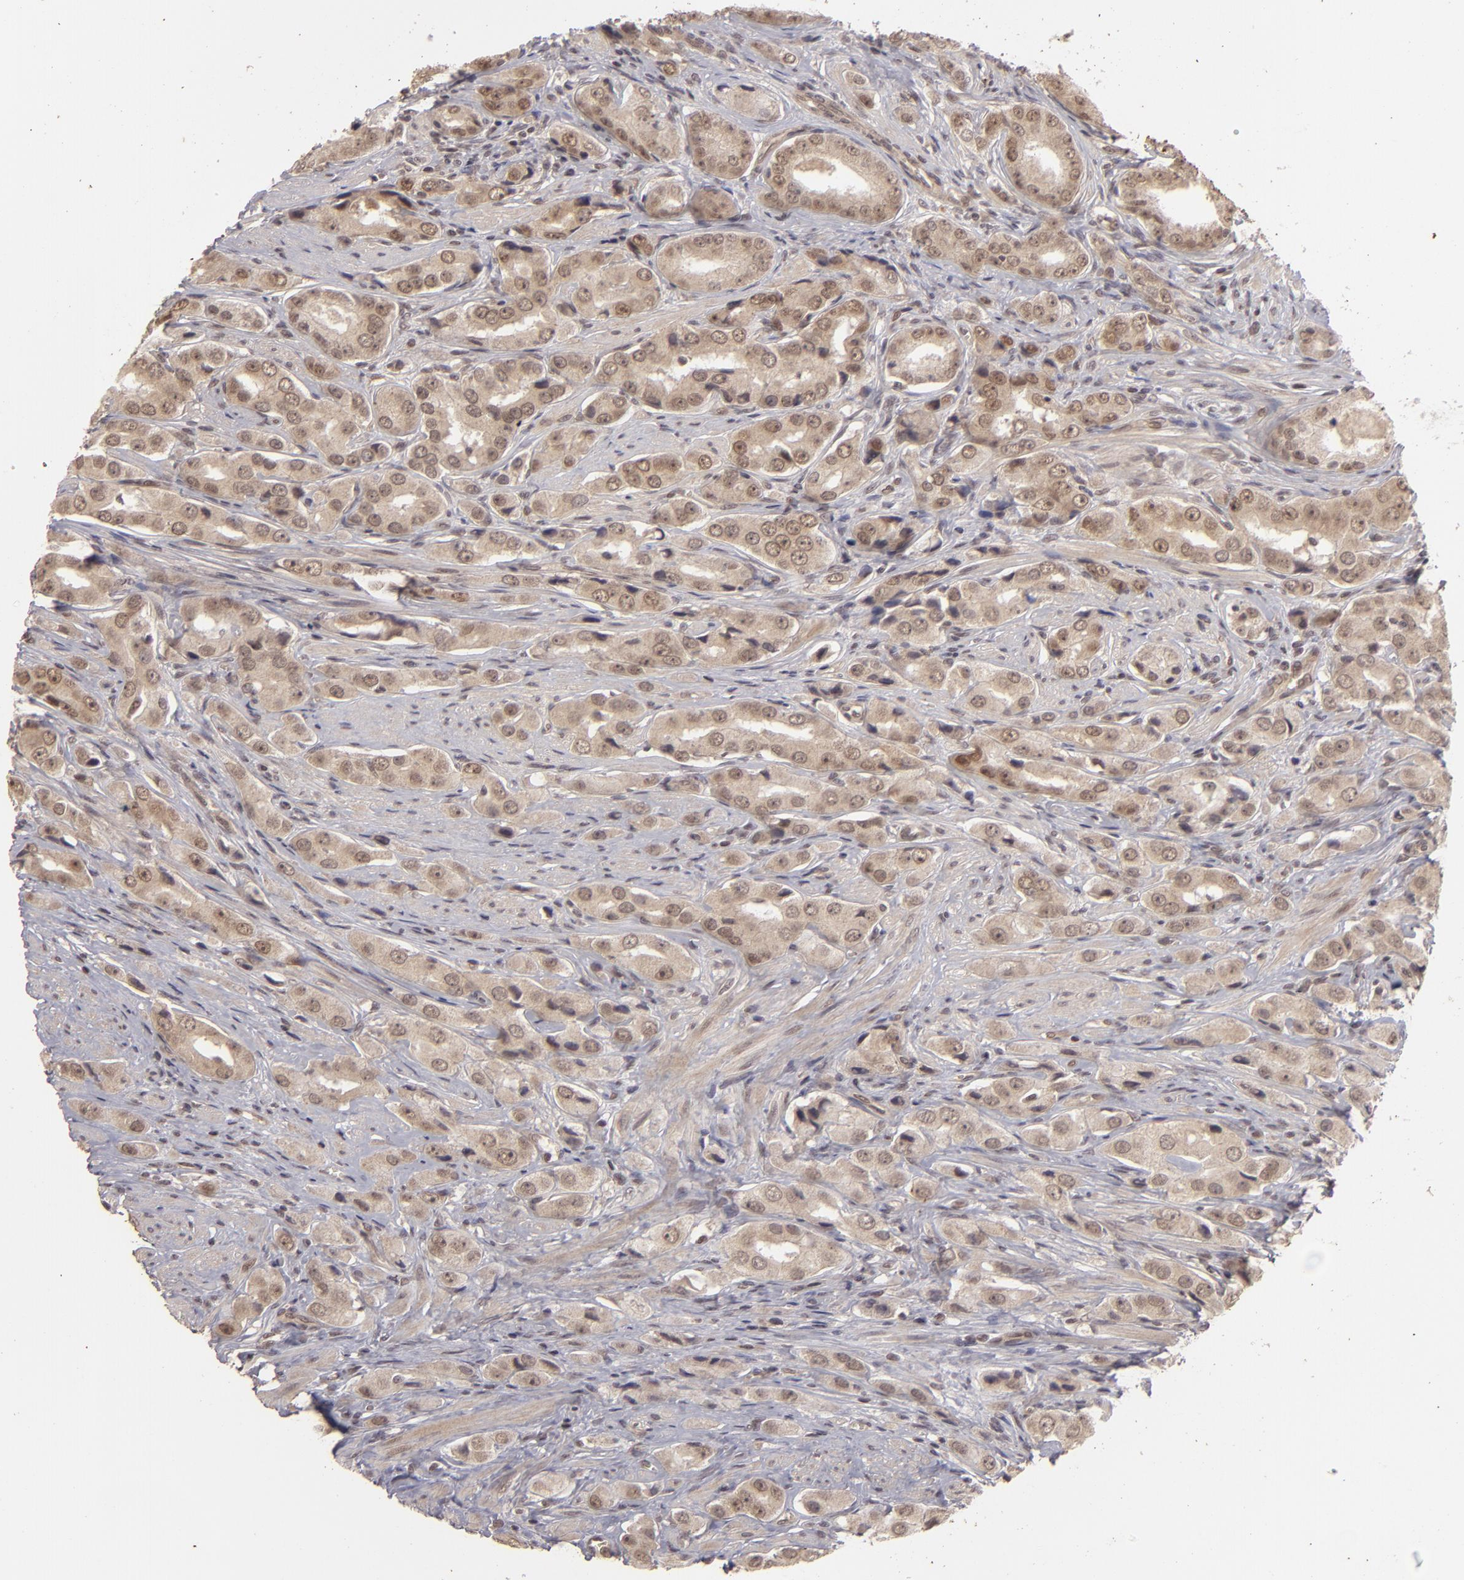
{"staining": {"intensity": "weak", "quantity": "25%-75%", "location": "cytoplasmic/membranous"}, "tissue": "prostate cancer", "cell_type": "Tumor cells", "image_type": "cancer", "snomed": [{"axis": "morphology", "description": "Adenocarcinoma, Medium grade"}, {"axis": "topography", "description": "Prostate"}], "caption": "Immunohistochemistry photomicrograph of neoplastic tissue: prostate cancer stained using IHC demonstrates low levels of weak protein expression localized specifically in the cytoplasmic/membranous of tumor cells, appearing as a cytoplasmic/membranous brown color.", "gene": "DFFA", "patient": {"sex": "male", "age": 53}}